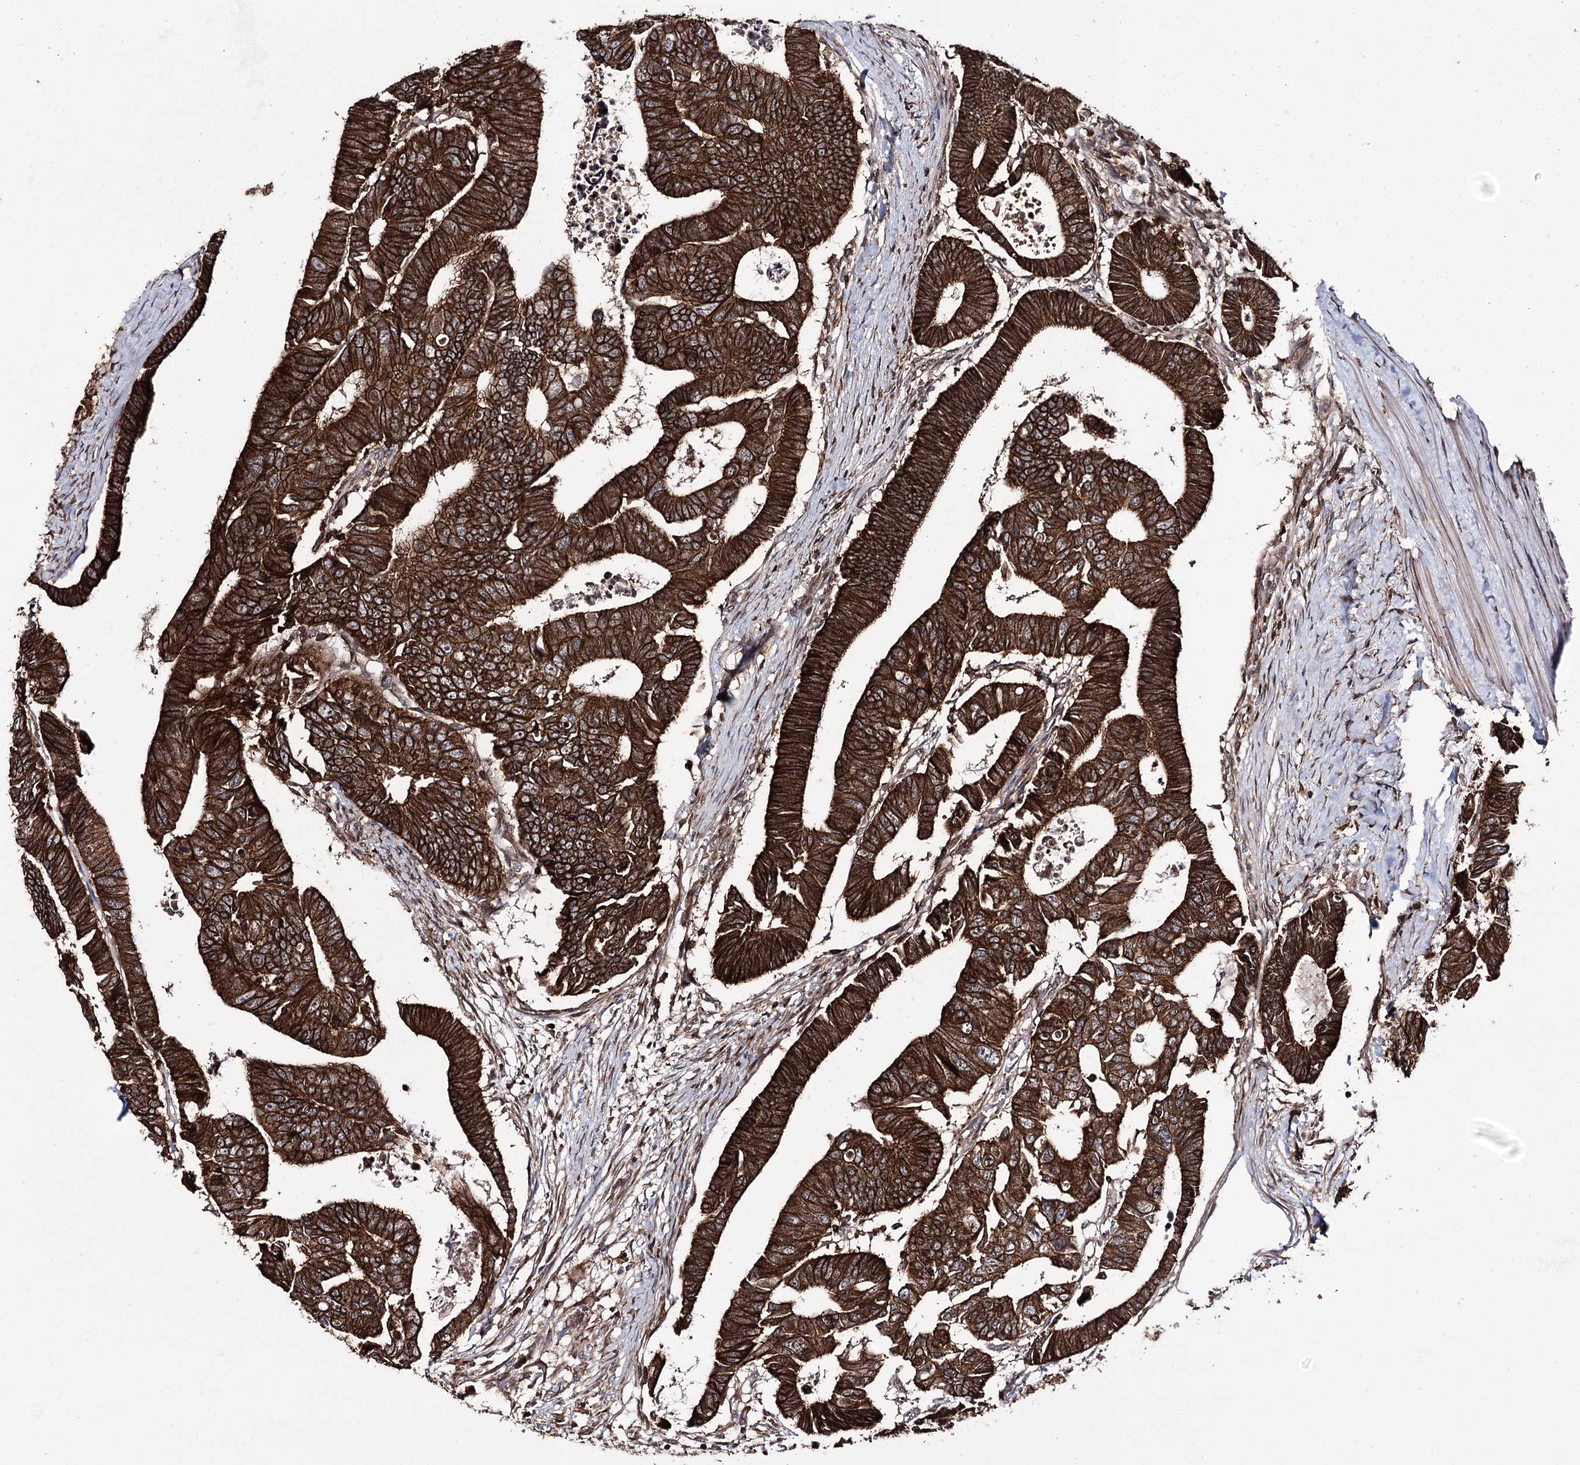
{"staining": {"intensity": "strong", "quantity": ">75%", "location": "cytoplasmic/membranous"}, "tissue": "colorectal cancer", "cell_type": "Tumor cells", "image_type": "cancer", "snomed": [{"axis": "morphology", "description": "Adenocarcinoma, NOS"}, {"axis": "topography", "description": "Rectum"}], "caption": "The histopathology image exhibits staining of colorectal cancer, revealing strong cytoplasmic/membranous protein expression (brown color) within tumor cells. The protein is stained brown, and the nuclei are stained in blue (DAB (3,3'-diaminobenzidine) IHC with brightfield microscopy, high magnification).", "gene": "DHX29", "patient": {"sex": "female", "age": 65}}